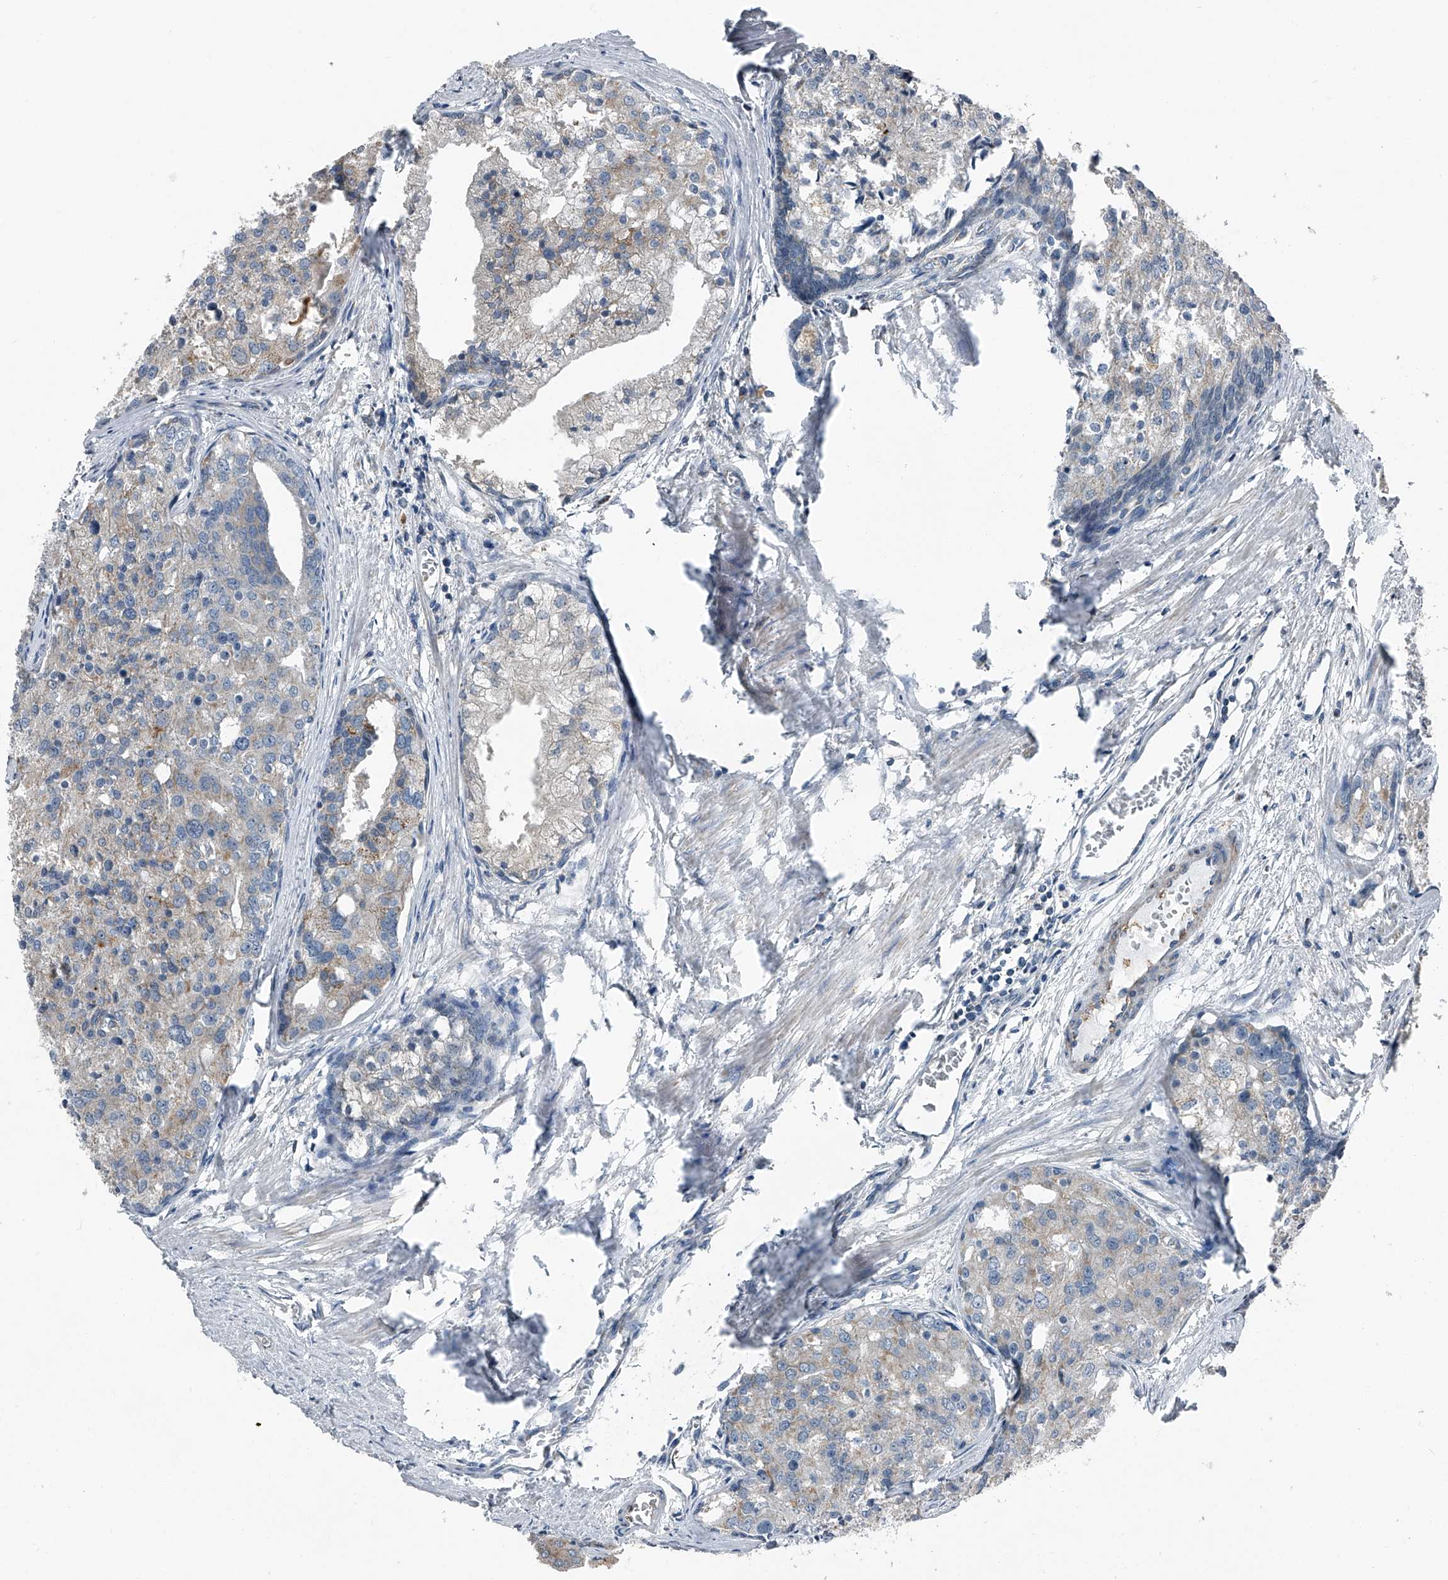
{"staining": {"intensity": "weak", "quantity": "<25%", "location": "cytoplasmic/membranous"}, "tissue": "prostate cancer", "cell_type": "Tumor cells", "image_type": "cancer", "snomed": [{"axis": "morphology", "description": "Adenocarcinoma, High grade"}, {"axis": "topography", "description": "Prostate"}], "caption": "Immunohistochemical staining of prostate high-grade adenocarcinoma displays no significant positivity in tumor cells.", "gene": "CHRNA7", "patient": {"sex": "male", "age": 50}}